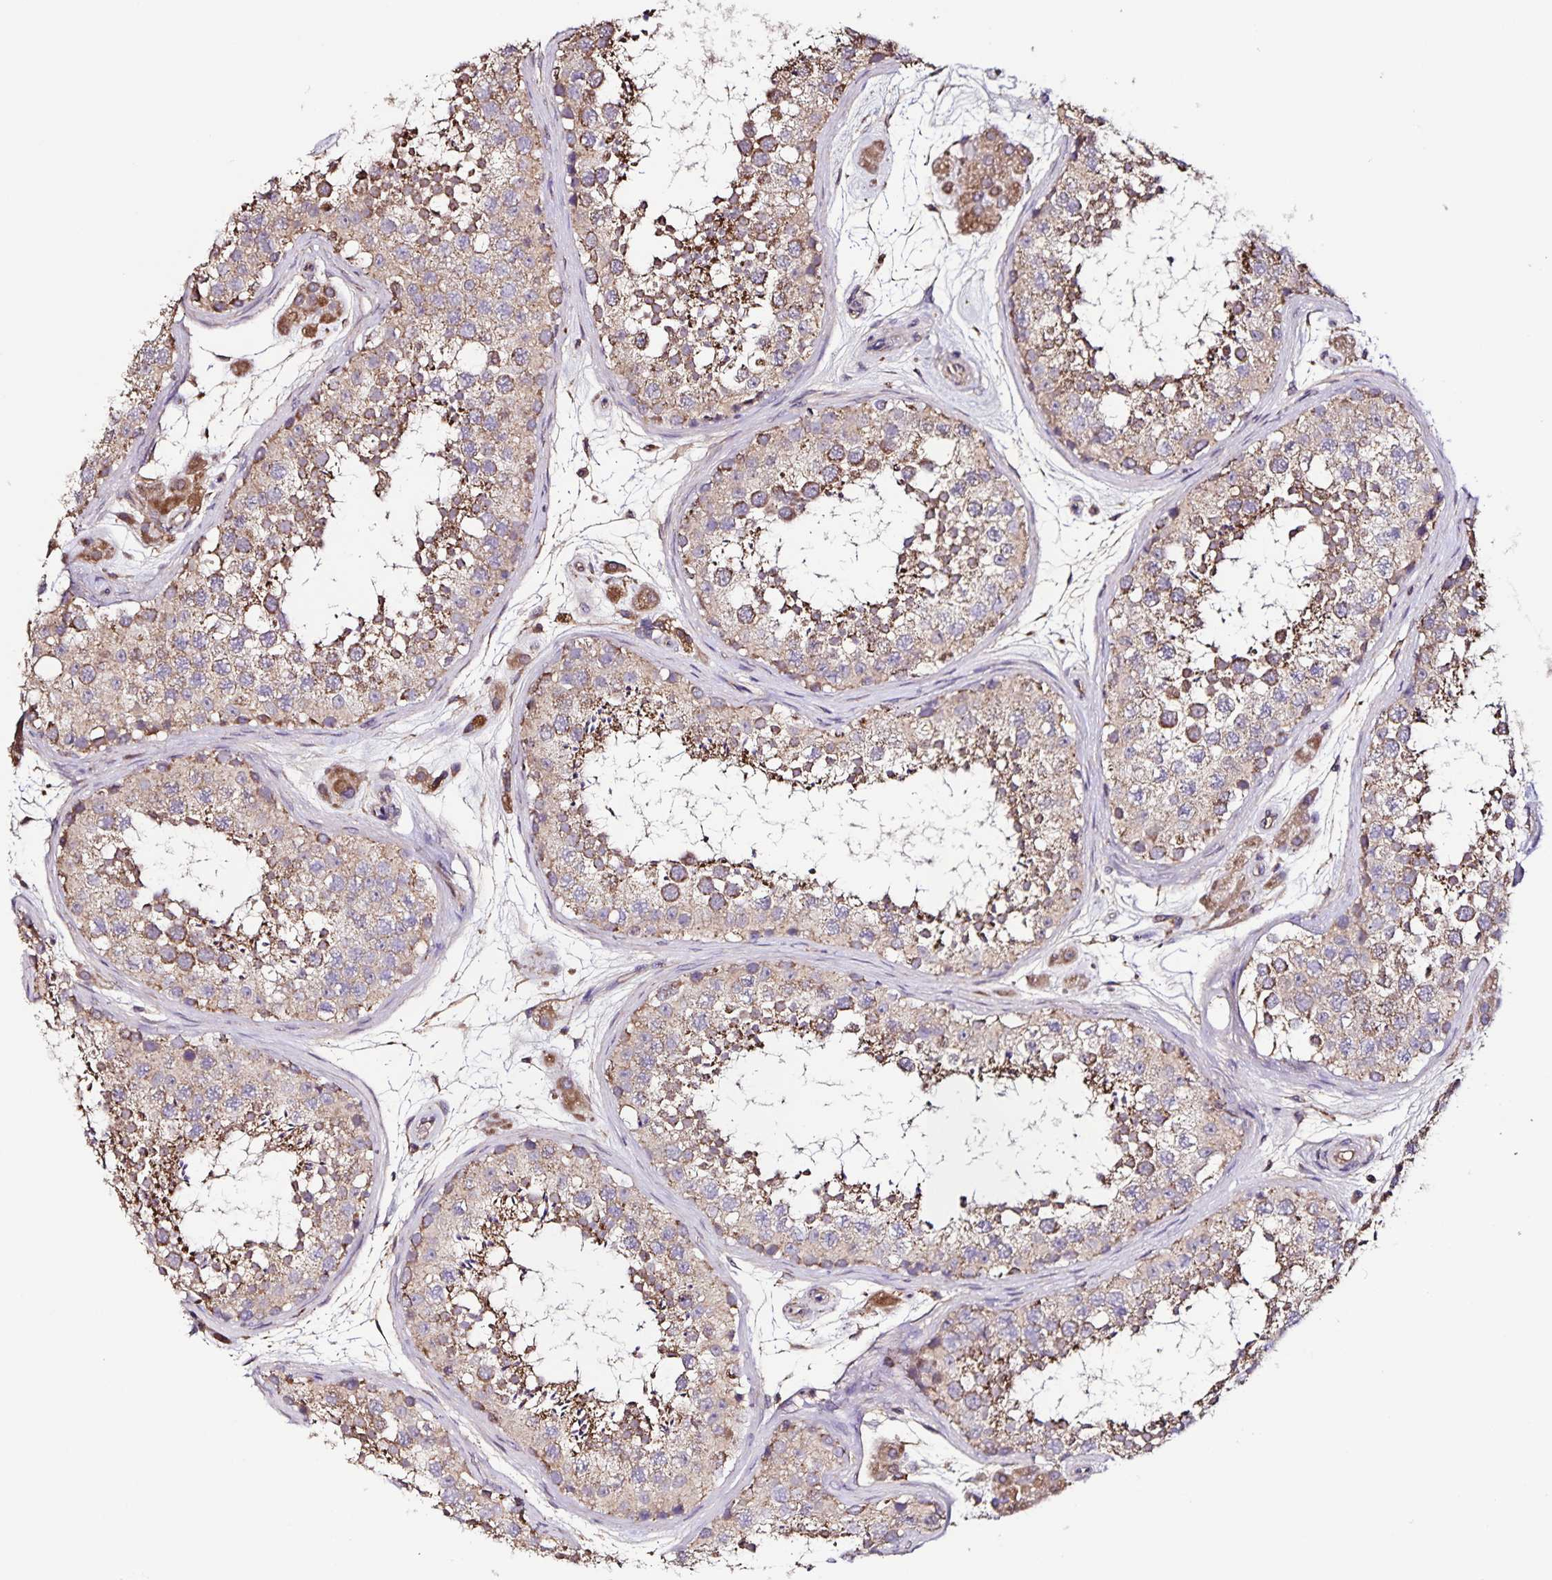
{"staining": {"intensity": "moderate", "quantity": ">75%", "location": "cytoplasmic/membranous"}, "tissue": "testis", "cell_type": "Cells in seminiferous ducts", "image_type": "normal", "snomed": [{"axis": "morphology", "description": "Normal tissue, NOS"}, {"axis": "topography", "description": "Testis"}], "caption": "Approximately >75% of cells in seminiferous ducts in normal testis show moderate cytoplasmic/membranous protein positivity as visualized by brown immunohistochemical staining.", "gene": "MAN1A1", "patient": {"sex": "male", "age": 41}}